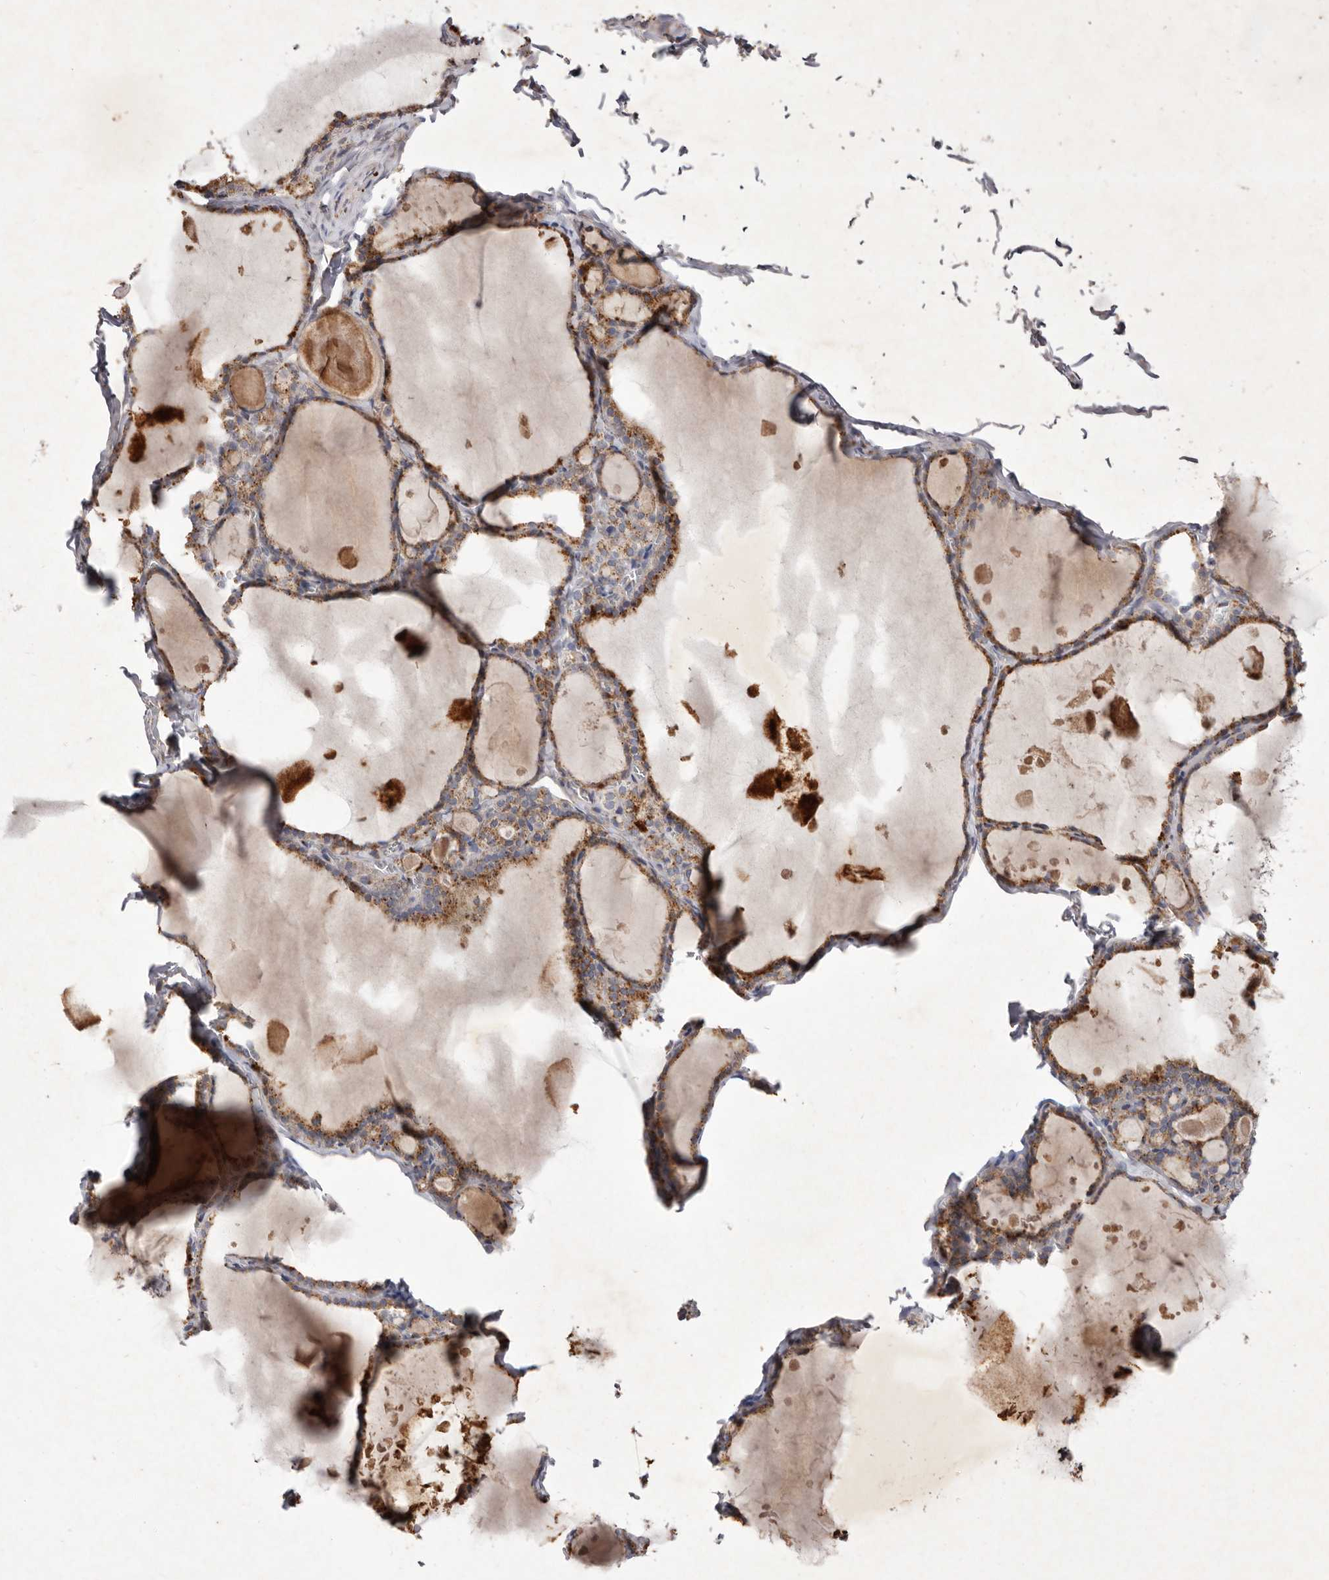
{"staining": {"intensity": "moderate", "quantity": ">75%", "location": "cytoplasmic/membranous"}, "tissue": "thyroid gland", "cell_type": "Glandular cells", "image_type": "normal", "snomed": [{"axis": "morphology", "description": "Normal tissue, NOS"}, {"axis": "topography", "description": "Thyroid gland"}], "caption": "Thyroid gland stained for a protein shows moderate cytoplasmic/membranous positivity in glandular cells. (DAB = brown stain, brightfield microscopy at high magnification).", "gene": "USP24", "patient": {"sex": "male", "age": 56}}